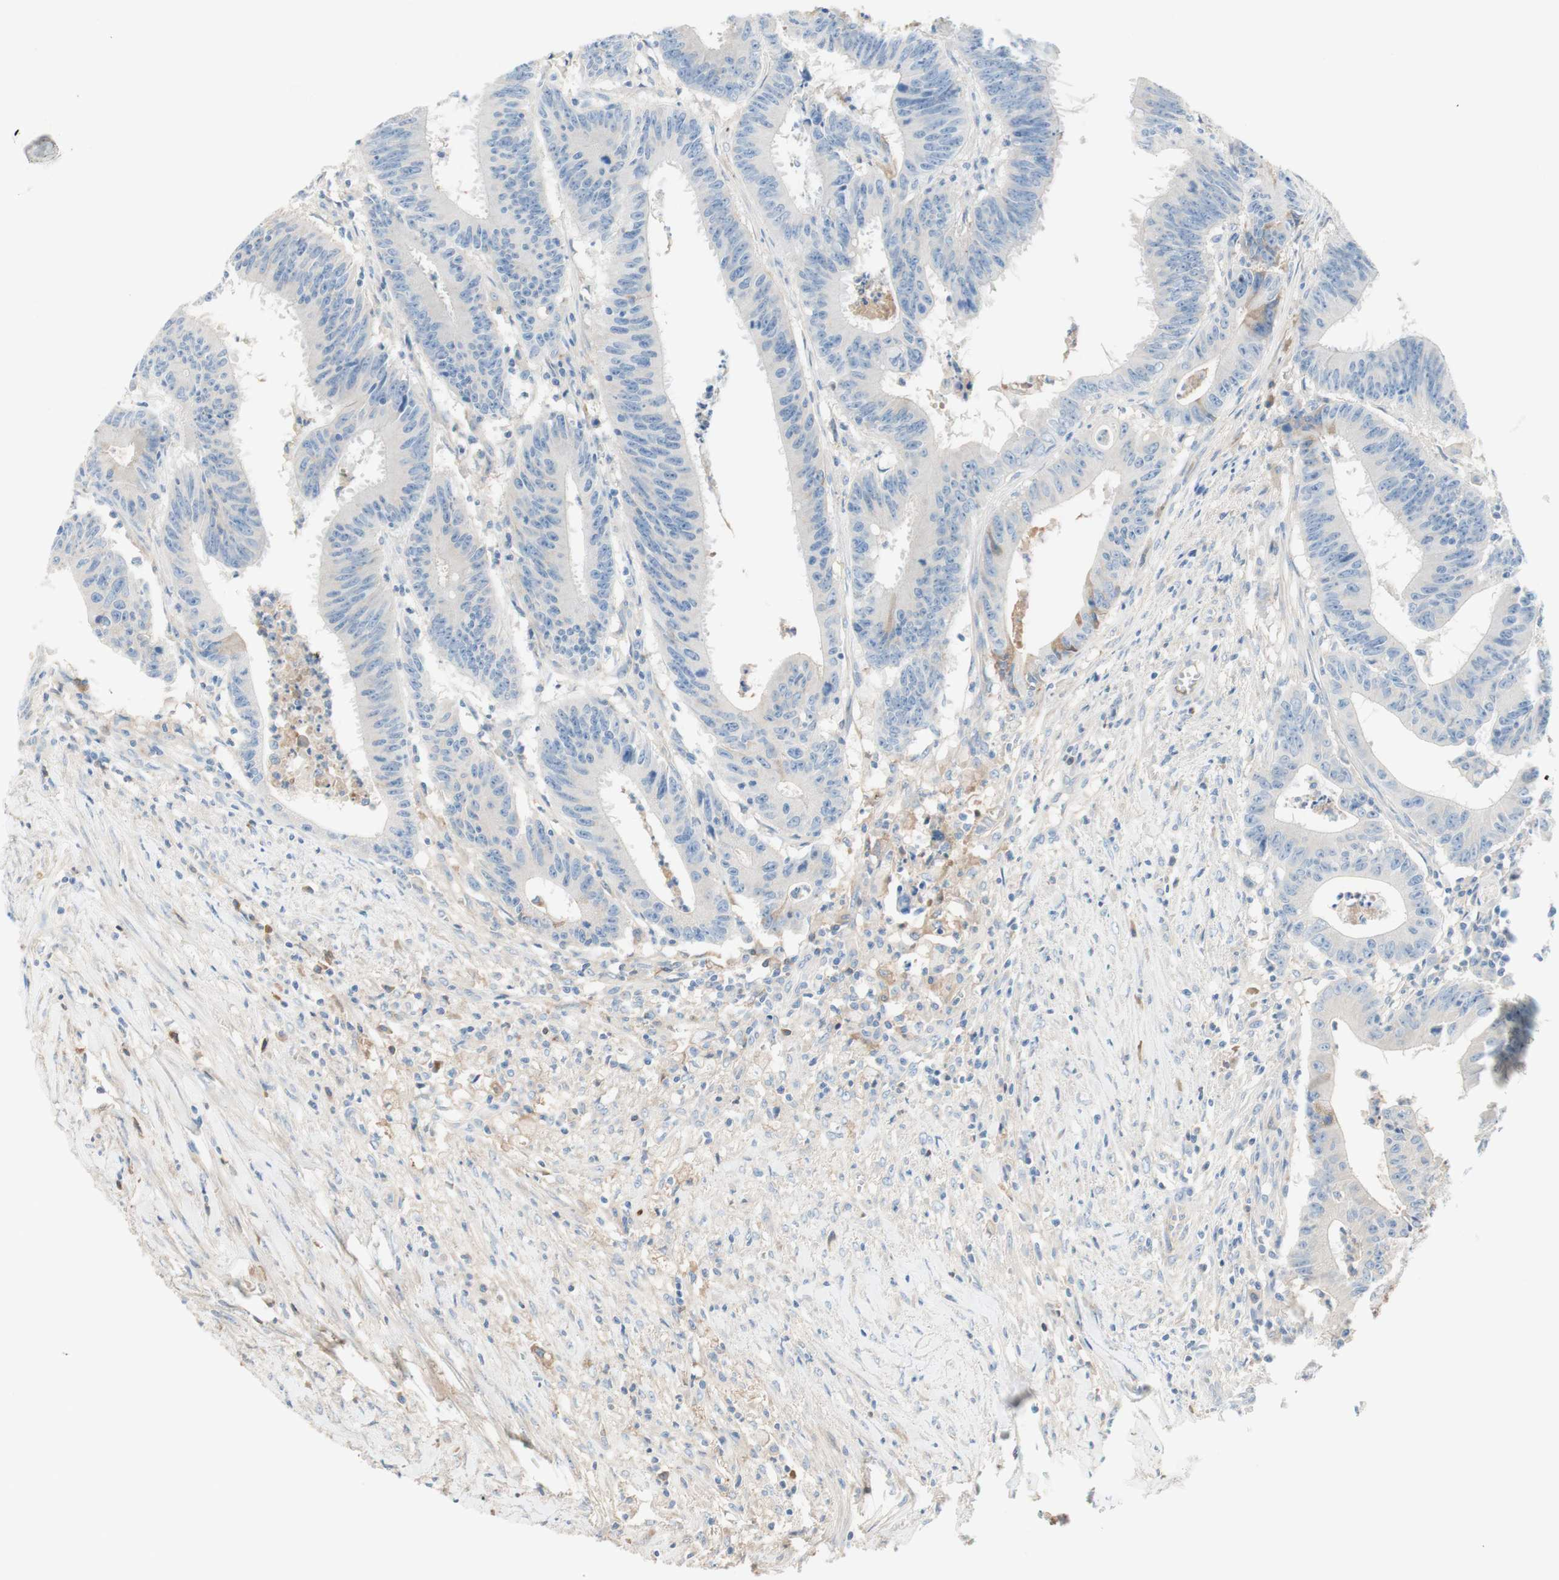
{"staining": {"intensity": "negative", "quantity": "none", "location": "none"}, "tissue": "colorectal cancer", "cell_type": "Tumor cells", "image_type": "cancer", "snomed": [{"axis": "morphology", "description": "Adenocarcinoma, NOS"}, {"axis": "topography", "description": "Colon"}], "caption": "This is an immunohistochemistry photomicrograph of colorectal cancer (adenocarcinoma). There is no positivity in tumor cells.", "gene": "KNG1", "patient": {"sex": "male", "age": 45}}